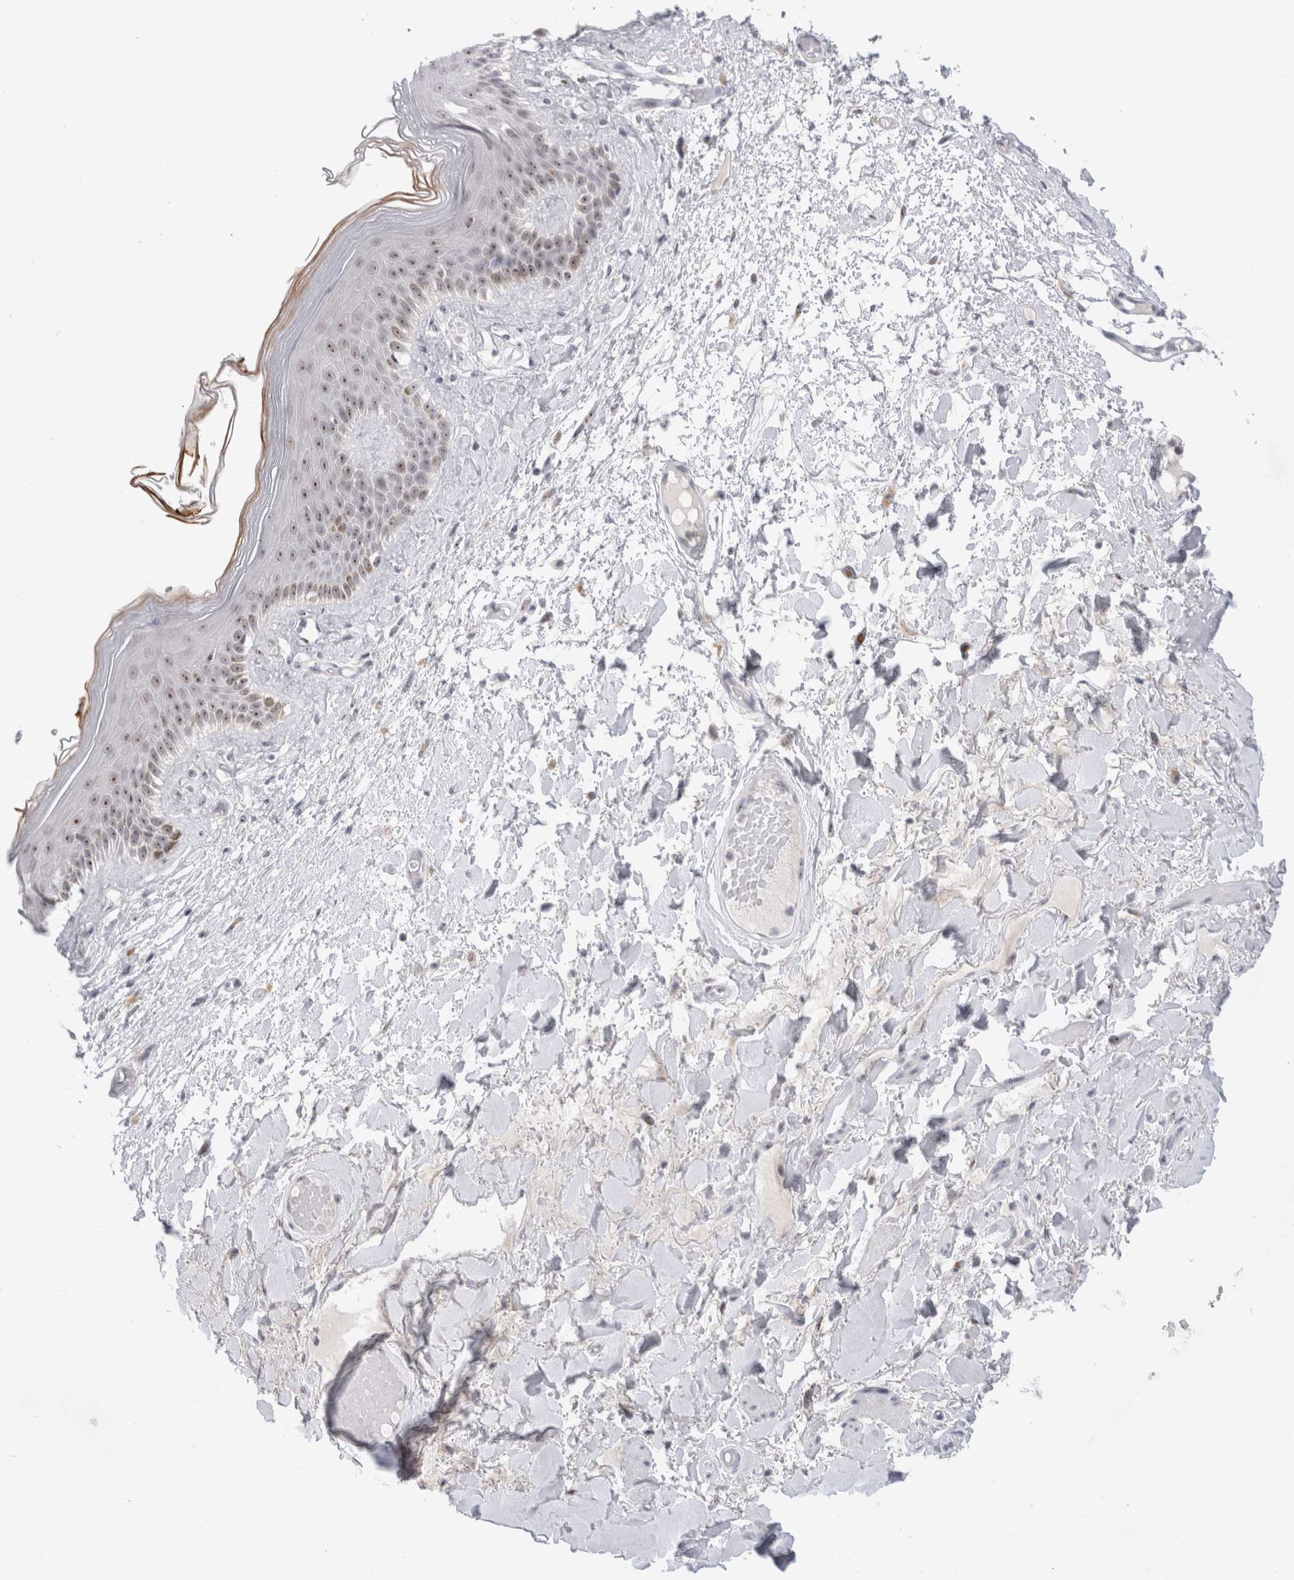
{"staining": {"intensity": "moderate", "quantity": "25%-75%", "location": "nuclear"}, "tissue": "skin", "cell_type": "Epidermal cells", "image_type": "normal", "snomed": [{"axis": "morphology", "description": "Normal tissue, NOS"}, {"axis": "topography", "description": "Vulva"}], "caption": "Skin stained for a protein displays moderate nuclear positivity in epidermal cells. The staining is performed using DAB (3,3'-diaminobenzidine) brown chromogen to label protein expression. The nuclei are counter-stained blue using hematoxylin.", "gene": "CERS5", "patient": {"sex": "female", "age": 73}}